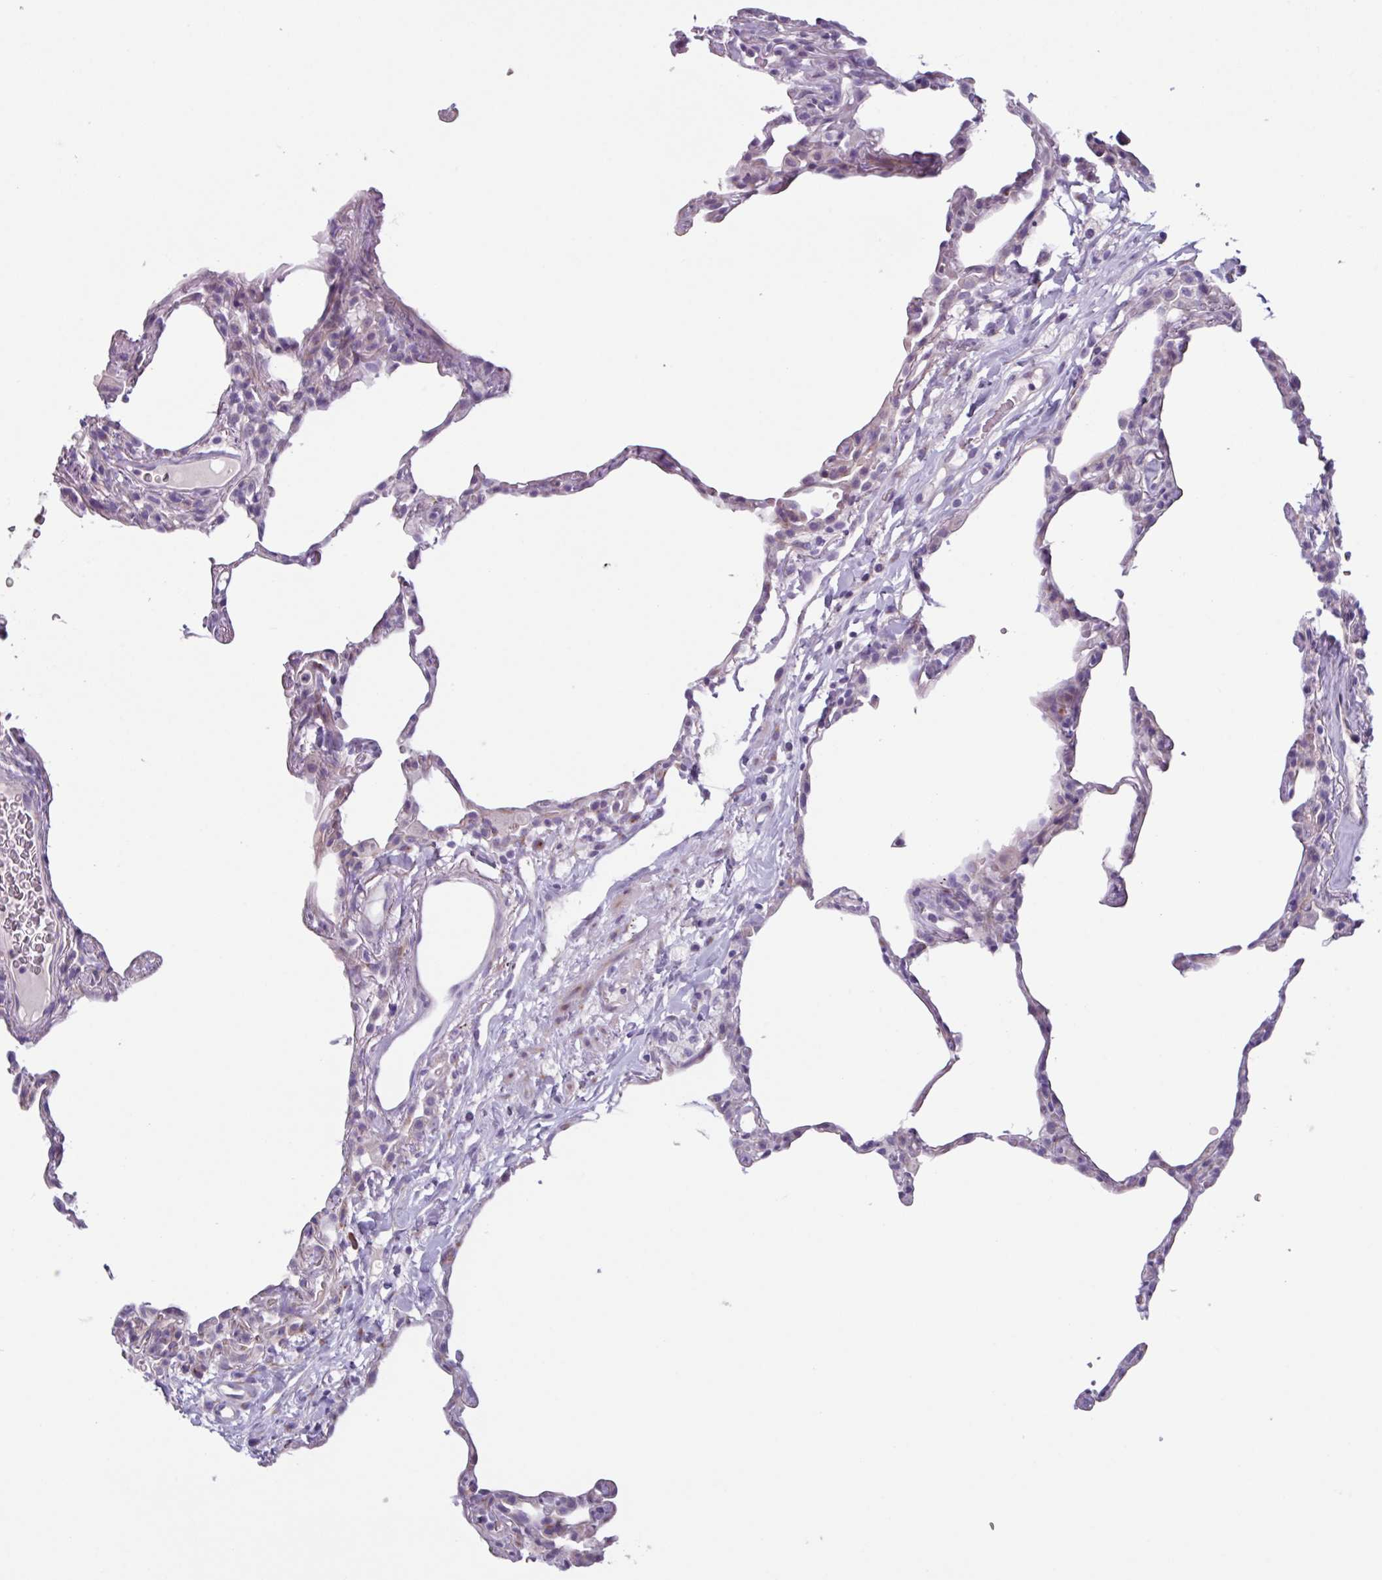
{"staining": {"intensity": "negative", "quantity": "none", "location": "none"}, "tissue": "lung", "cell_type": "Alveolar cells", "image_type": "normal", "snomed": [{"axis": "morphology", "description": "Normal tissue, NOS"}, {"axis": "topography", "description": "Lung"}], "caption": "DAB (3,3'-diaminobenzidine) immunohistochemical staining of normal human lung reveals no significant staining in alveolar cells.", "gene": "ADGRE1", "patient": {"sex": "female", "age": 57}}